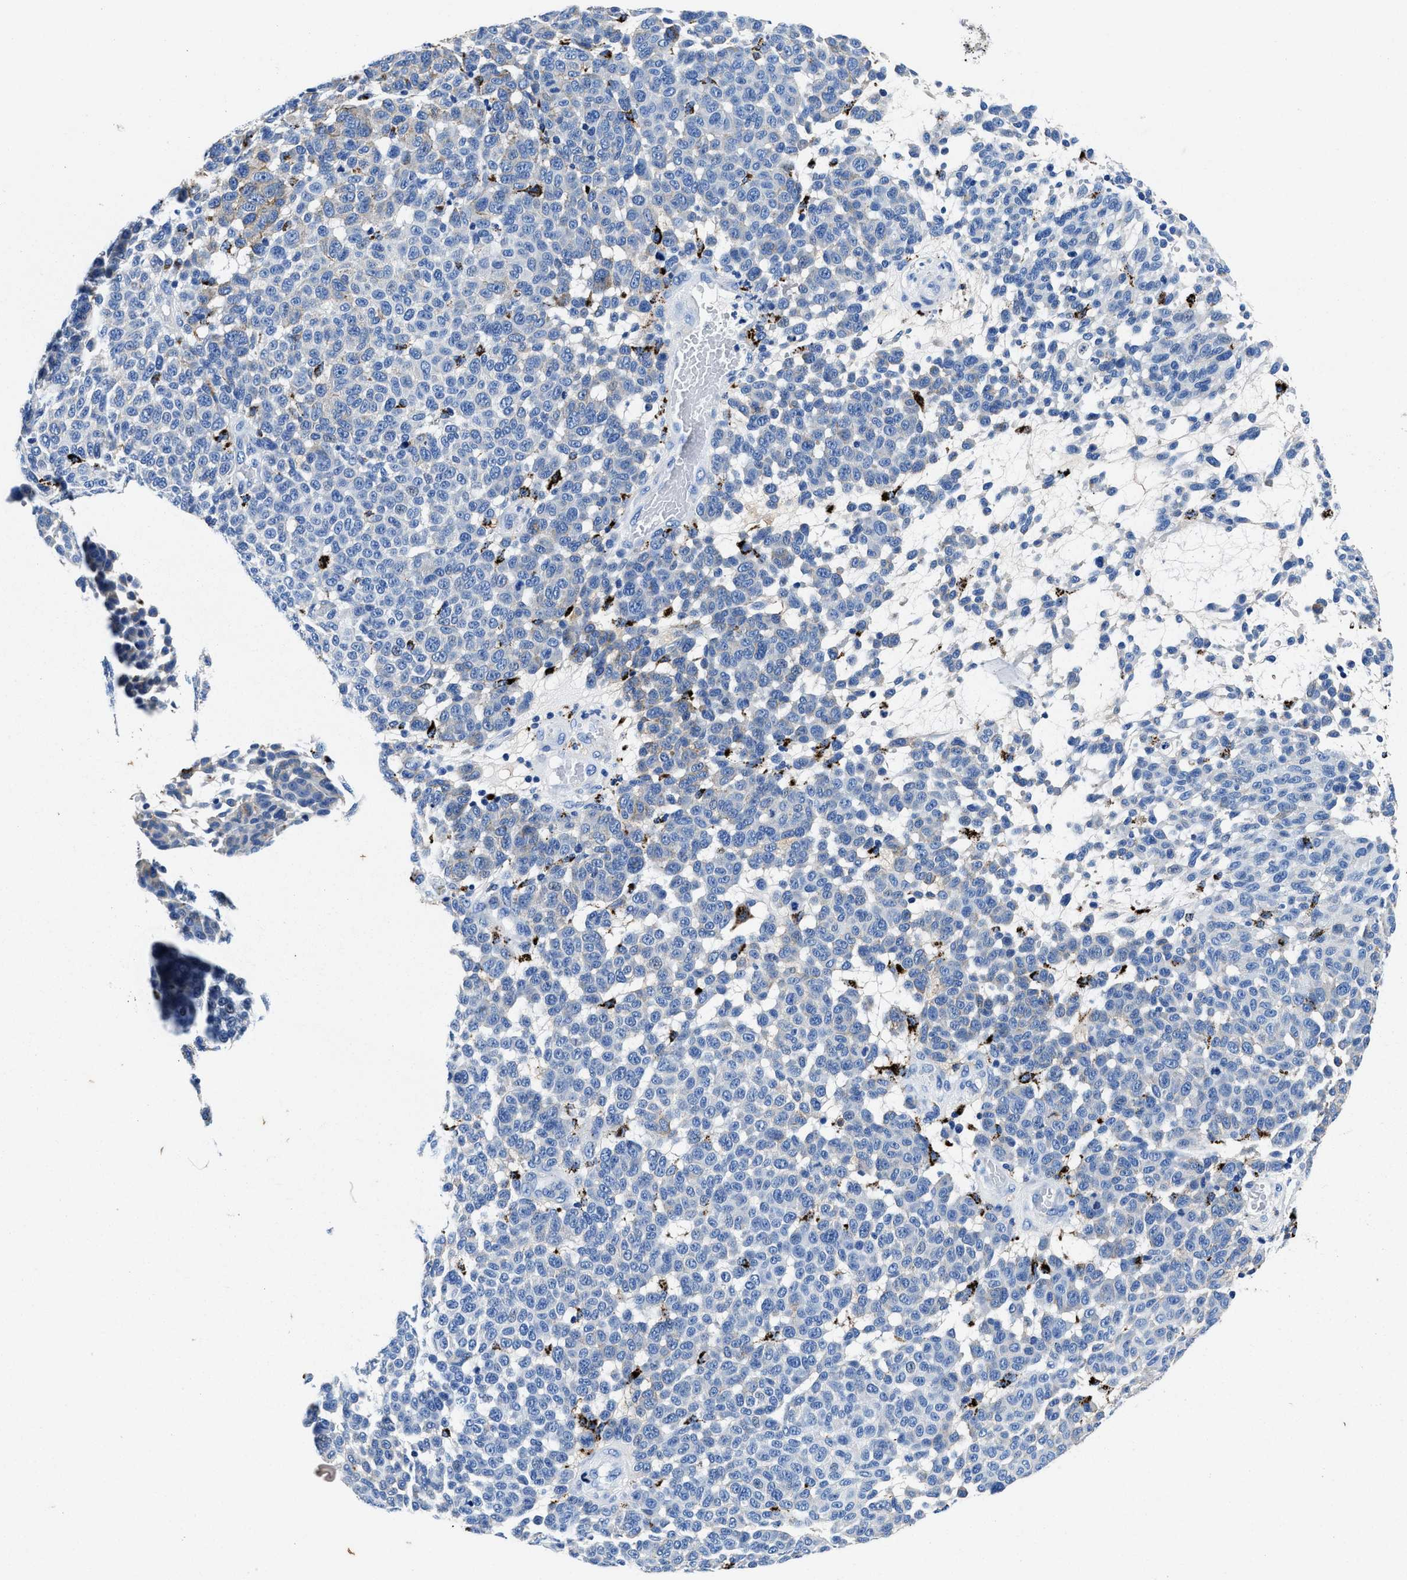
{"staining": {"intensity": "negative", "quantity": "none", "location": "none"}, "tissue": "melanoma", "cell_type": "Tumor cells", "image_type": "cancer", "snomed": [{"axis": "morphology", "description": "Malignant melanoma, NOS"}, {"axis": "topography", "description": "Skin"}], "caption": "The histopathology image reveals no significant expression in tumor cells of melanoma. (Stains: DAB (3,3'-diaminobenzidine) immunohistochemistry with hematoxylin counter stain, Microscopy: brightfield microscopy at high magnification).", "gene": "OR14K1", "patient": {"sex": "male", "age": 59}}